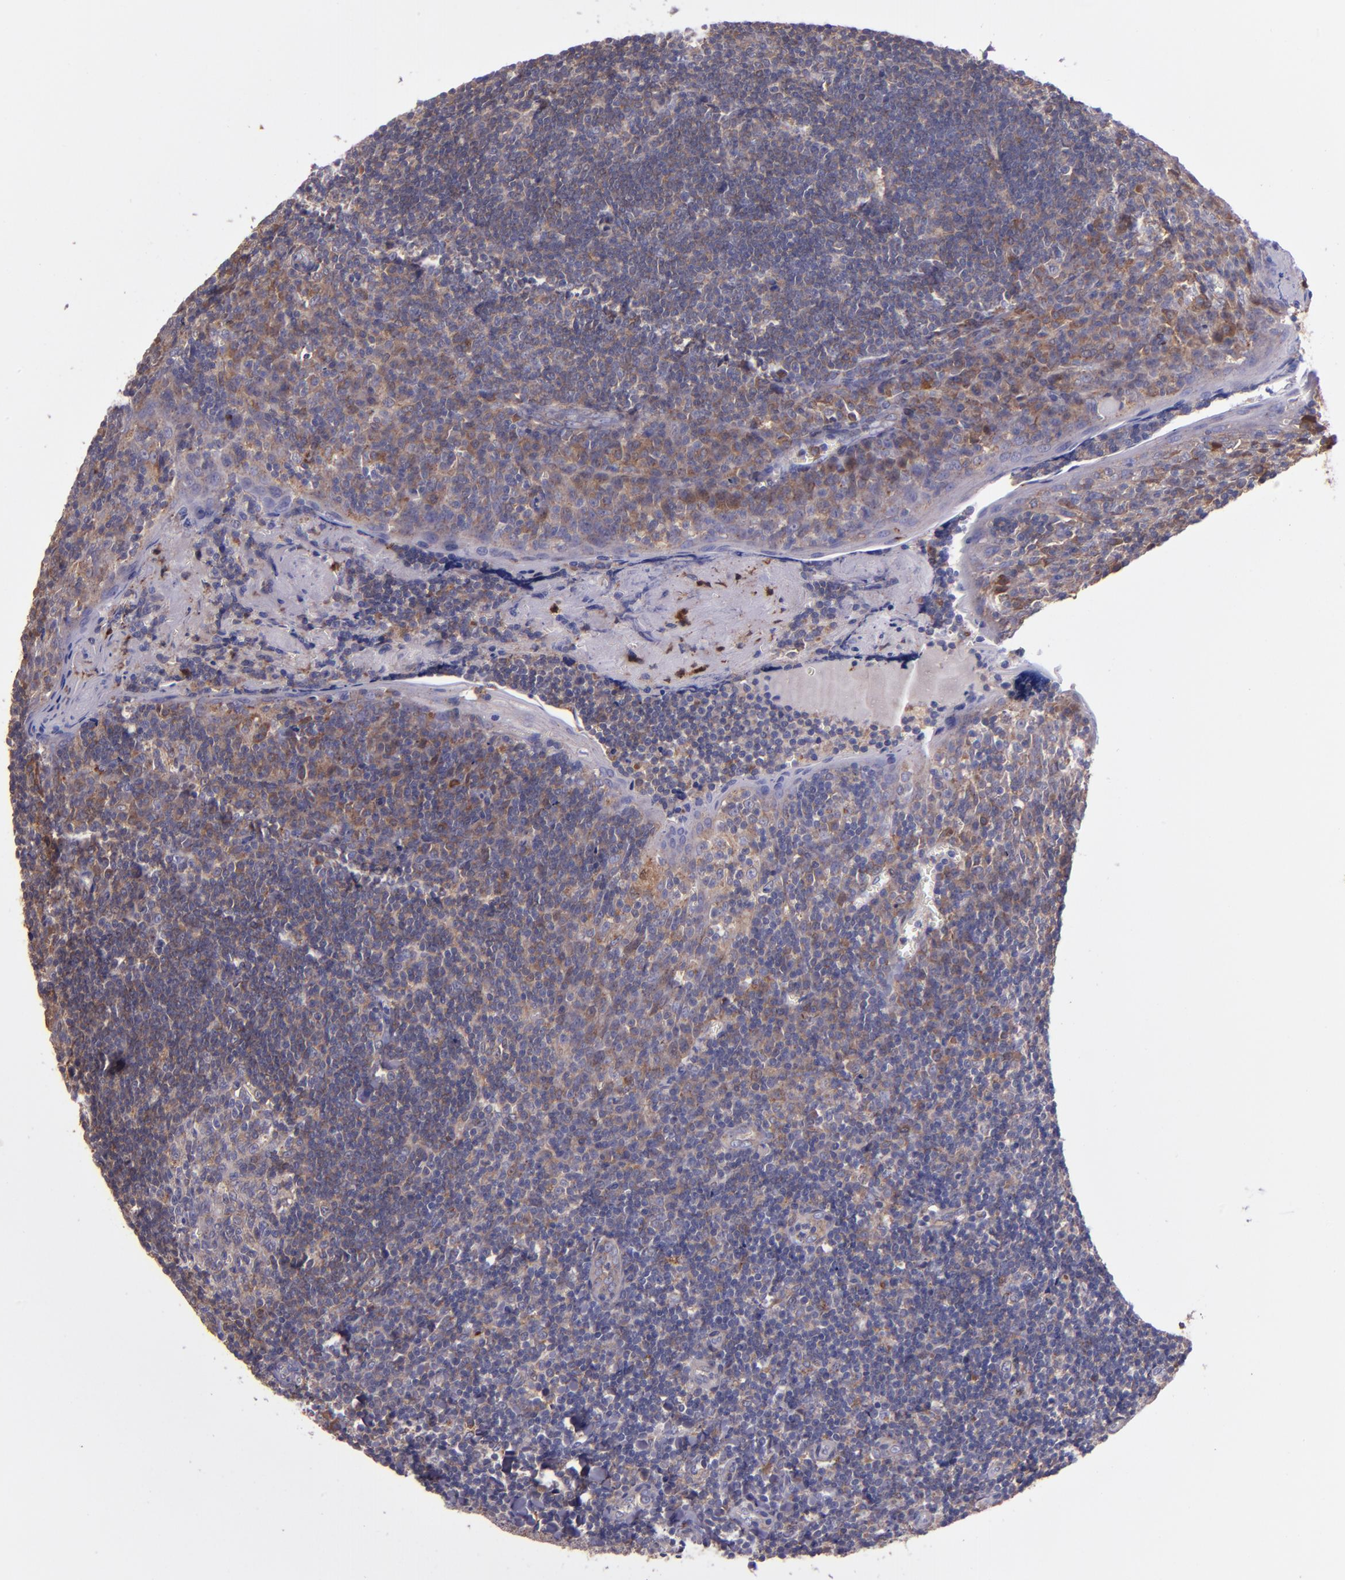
{"staining": {"intensity": "moderate", "quantity": "<25%", "location": "cytoplasmic/membranous"}, "tissue": "tonsil", "cell_type": "Germinal center cells", "image_type": "normal", "snomed": [{"axis": "morphology", "description": "Normal tissue, NOS"}, {"axis": "topography", "description": "Tonsil"}], "caption": "DAB (3,3'-diaminobenzidine) immunohistochemical staining of normal tonsil exhibits moderate cytoplasmic/membranous protein expression in approximately <25% of germinal center cells.", "gene": "WASH6P", "patient": {"sex": "male", "age": 20}}